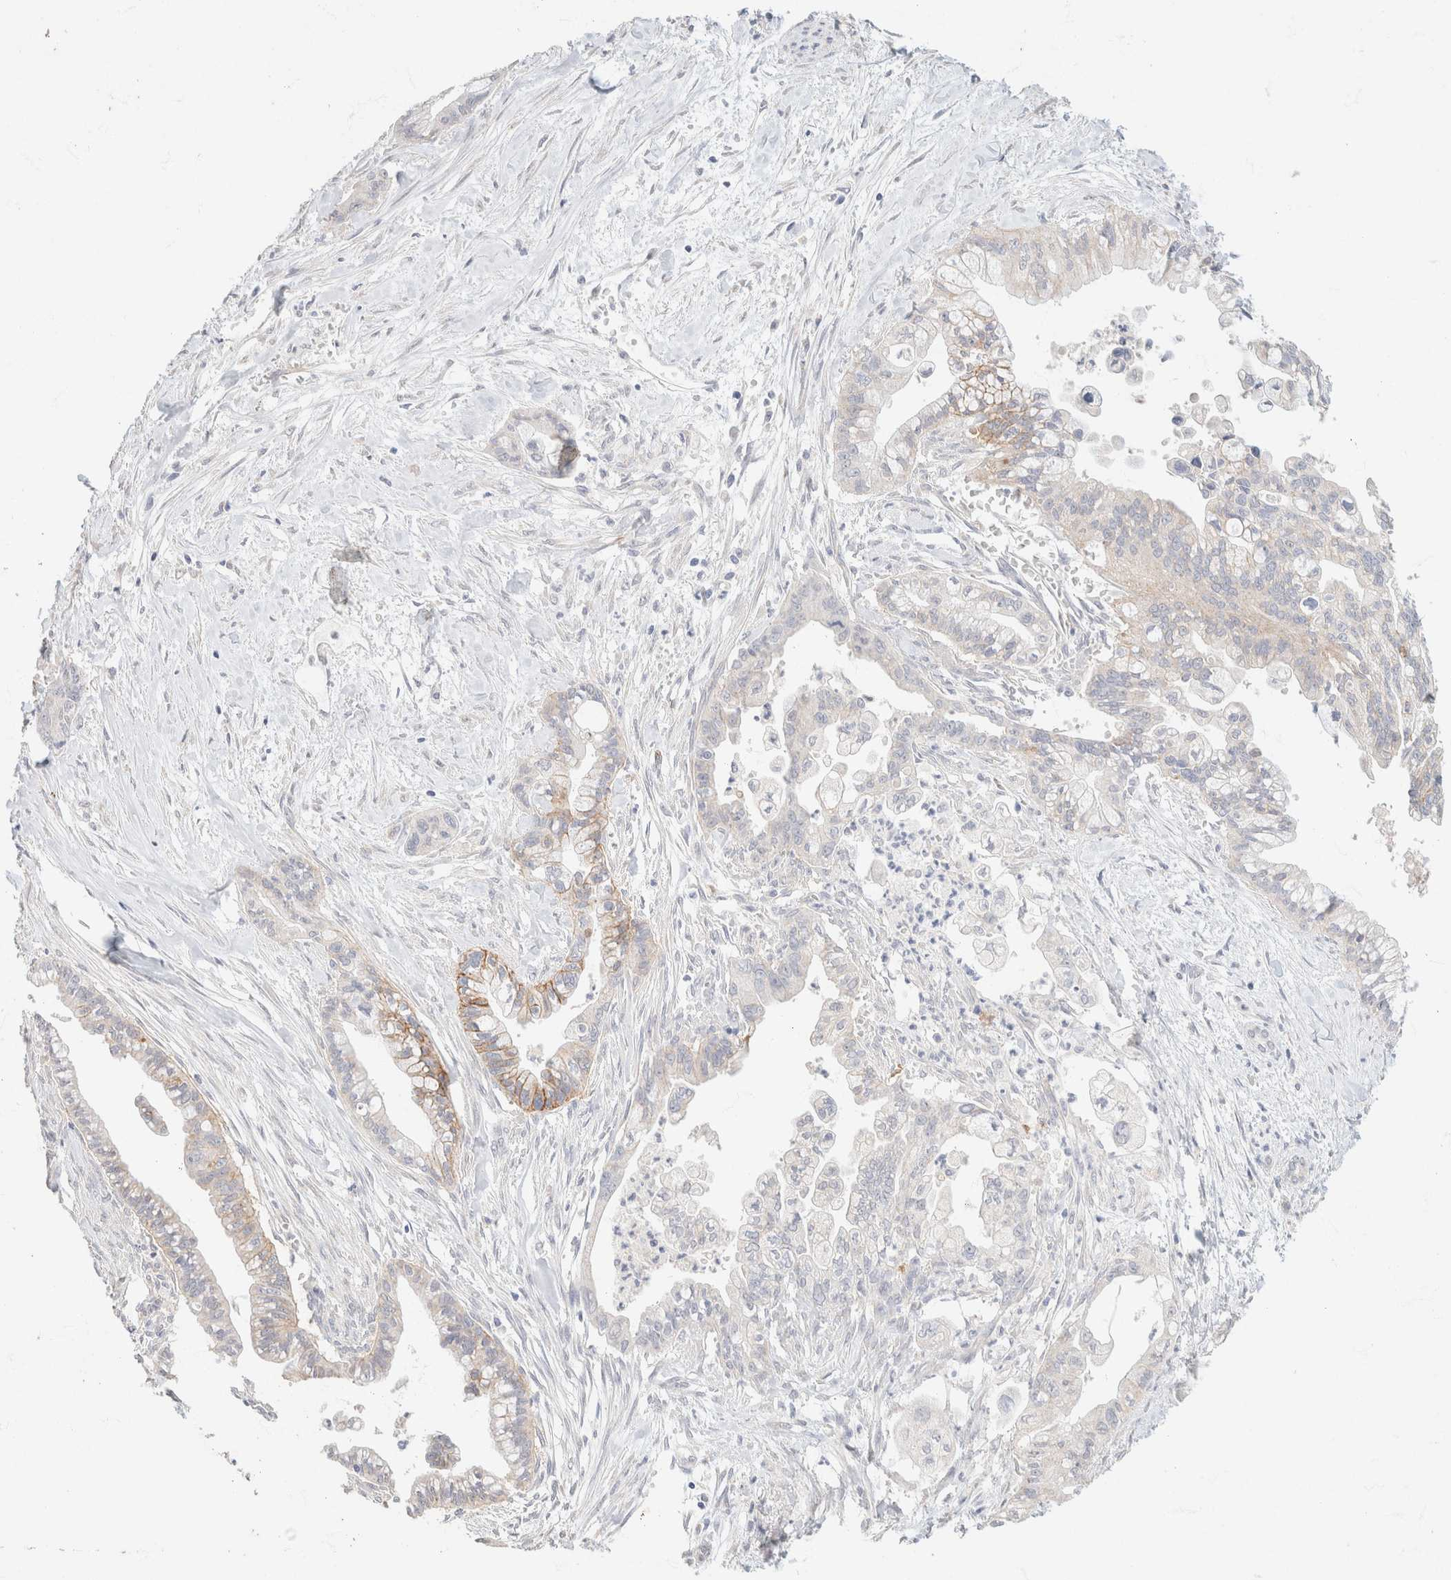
{"staining": {"intensity": "moderate", "quantity": "<25%", "location": "cytoplasmic/membranous"}, "tissue": "pancreatic cancer", "cell_type": "Tumor cells", "image_type": "cancer", "snomed": [{"axis": "morphology", "description": "Adenocarcinoma, NOS"}, {"axis": "topography", "description": "Pancreas"}], "caption": "Pancreatic cancer stained for a protein (brown) shows moderate cytoplasmic/membranous positive staining in about <25% of tumor cells.", "gene": "CA12", "patient": {"sex": "male", "age": 70}}